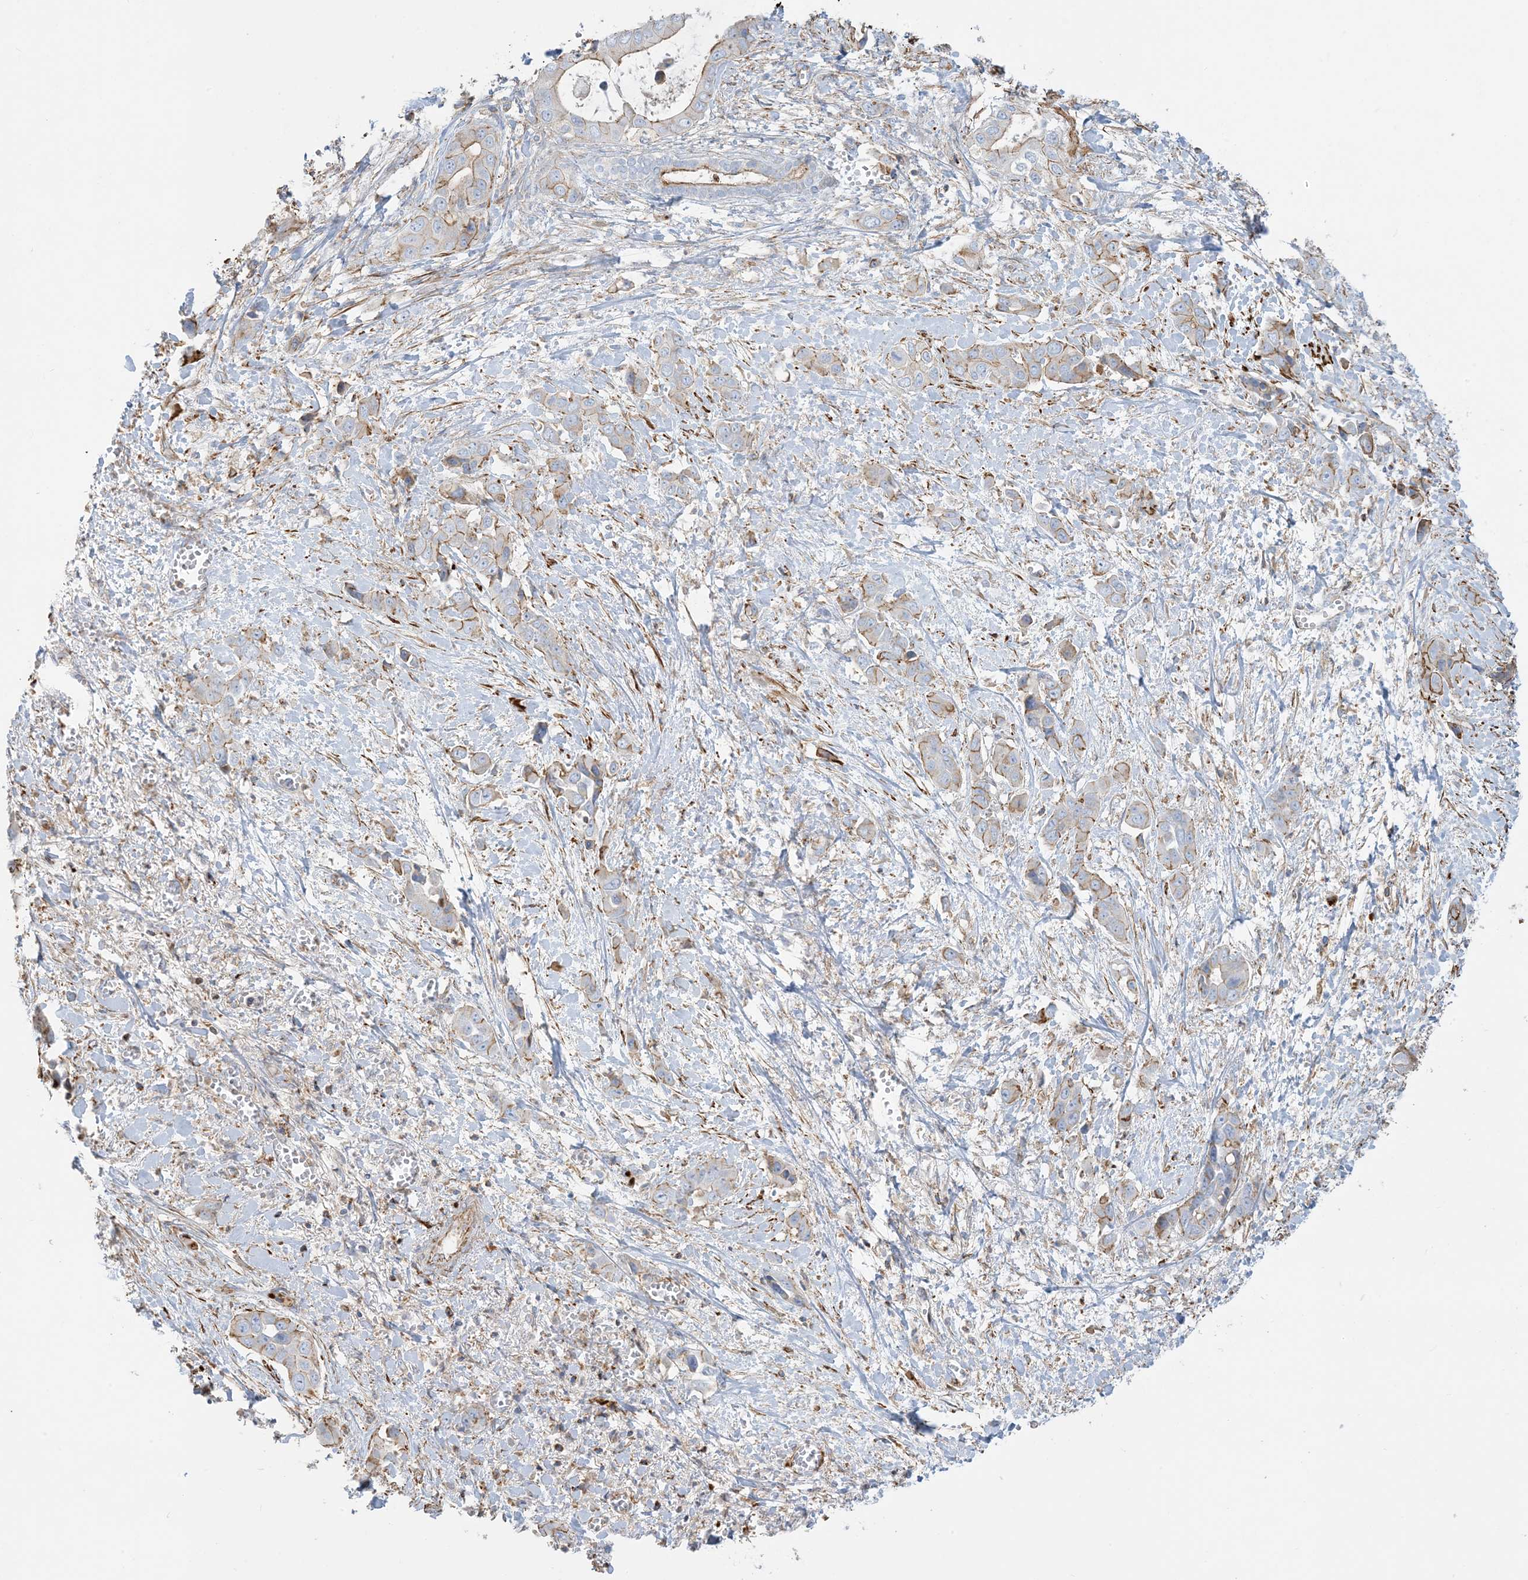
{"staining": {"intensity": "weak", "quantity": "<25%", "location": "cytoplasmic/membranous"}, "tissue": "liver cancer", "cell_type": "Tumor cells", "image_type": "cancer", "snomed": [{"axis": "morphology", "description": "Cholangiocarcinoma"}, {"axis": "topography", "description": "Liver"}], "caption": "There is no significant staining in tumor cells of liver cancer (cholangiocarcinoma).", "gene": "GTF3C2", "patient": {"sex": "female", "age": 52}}